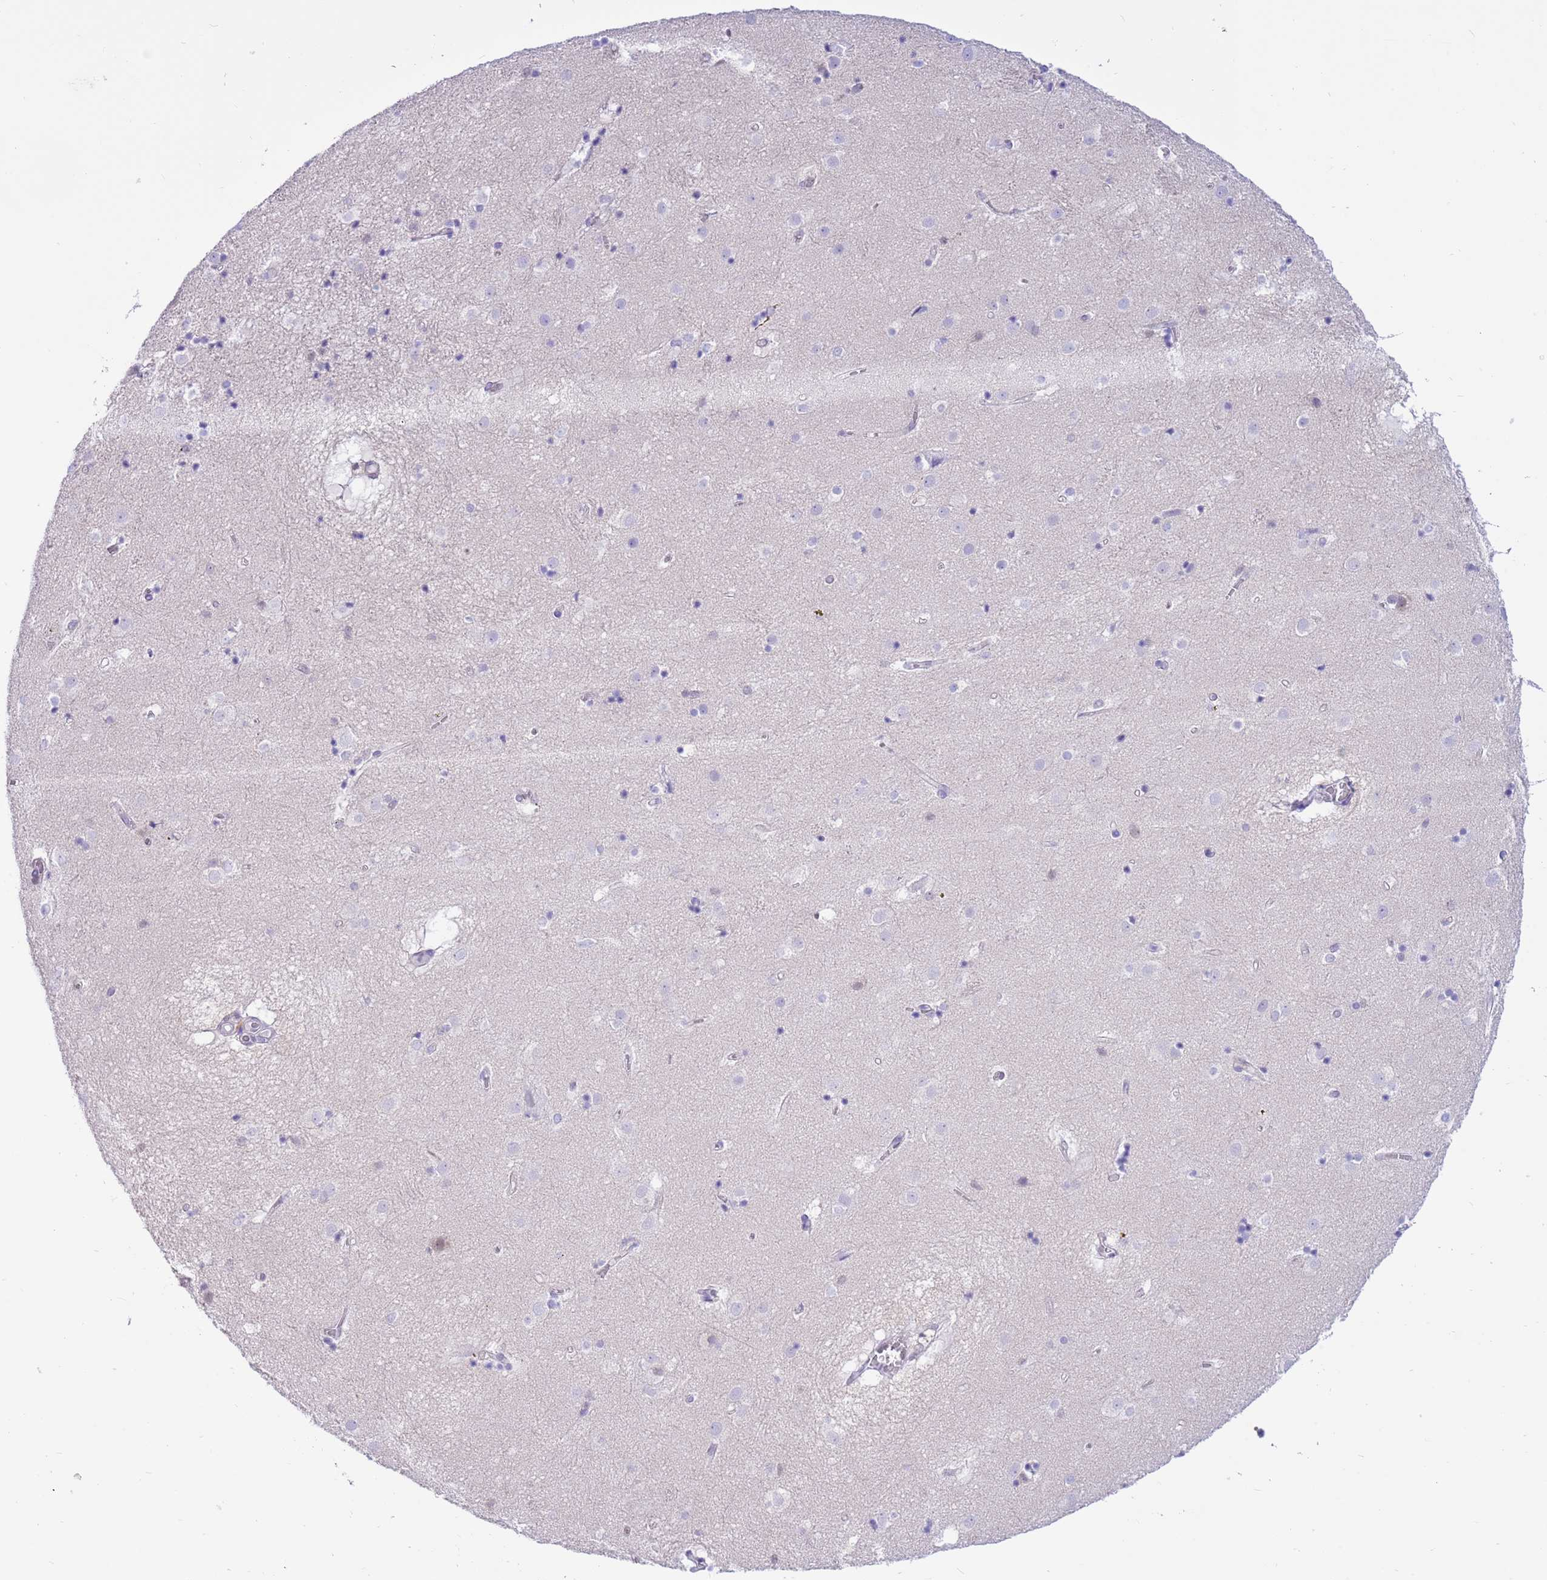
{"staining": {"intensity": "negative", "quantity": "none", "location": "none"}, "tissue": "caudate", "cell_type": "Glial cells", "image_type": "normal", "snomed": [{"axis": "morphology", "description": "Normal tissue, NOS"}, {"axis": "topography", "description": "Lateral ventricle wall"}], "caption": "This is an IHC histopathology image of benign human caudate. There is no expression in glial cells.", "gene": "DDI2", "patient": {"sex": "male", "age": 70}}